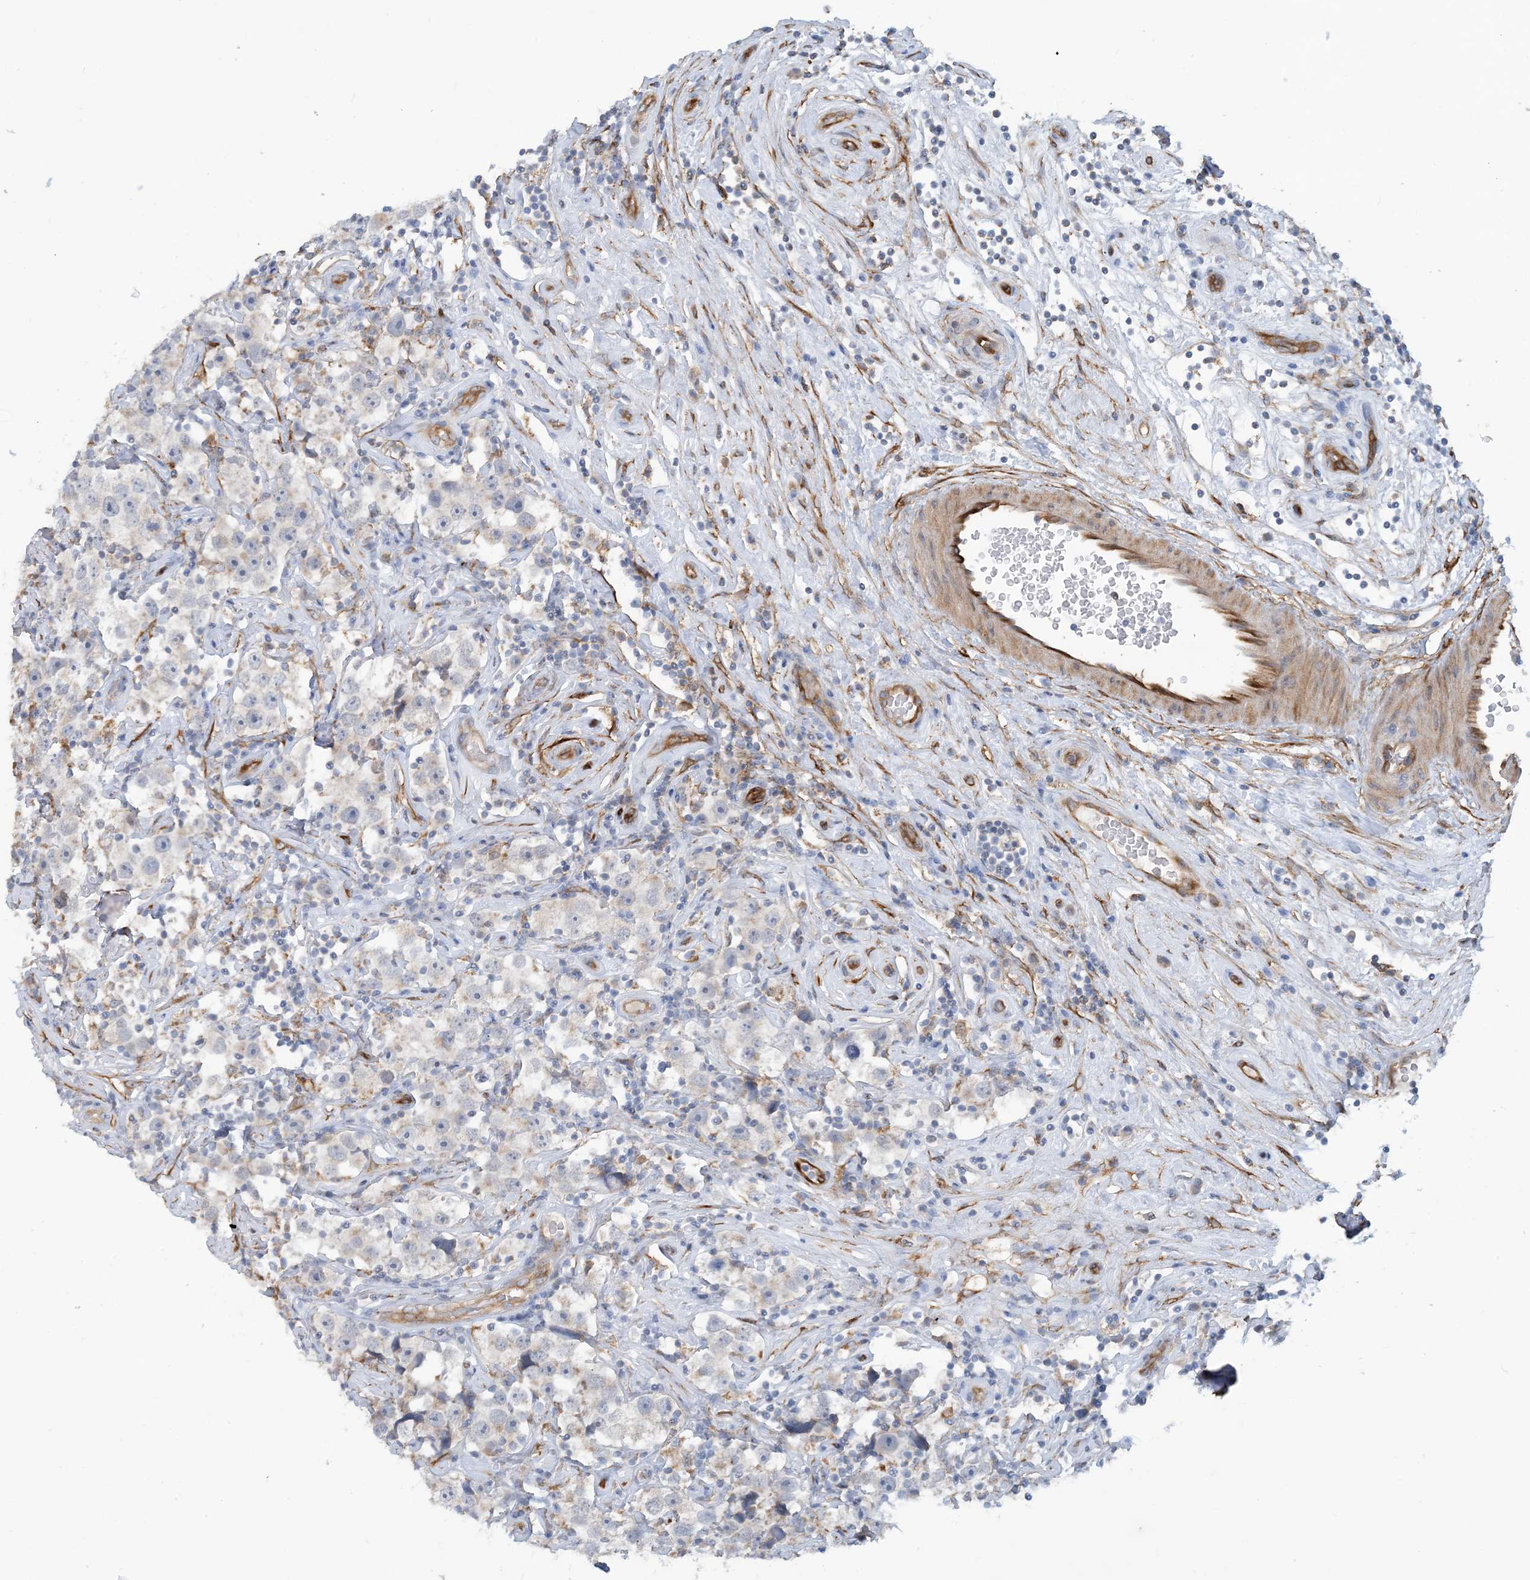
{"staining": {"intensity": "weak", "quantity": "<25%", "location": "cytoplasmic/membranous"}, "tissue": "testis cancer", "cell_type": "Tumor cells", "image_type": "cancer", "snomed": [{"axis": "morphology", "description": "Seminoma, NOS"}, {"axis": "topography", "description": "Testis"}], "caption": "Immunohistochemical staining of testis seminoma displays no significant staining in tumor cells.", "gene": "EIF2A", "patient": {"sex": "male", "age": 49}}